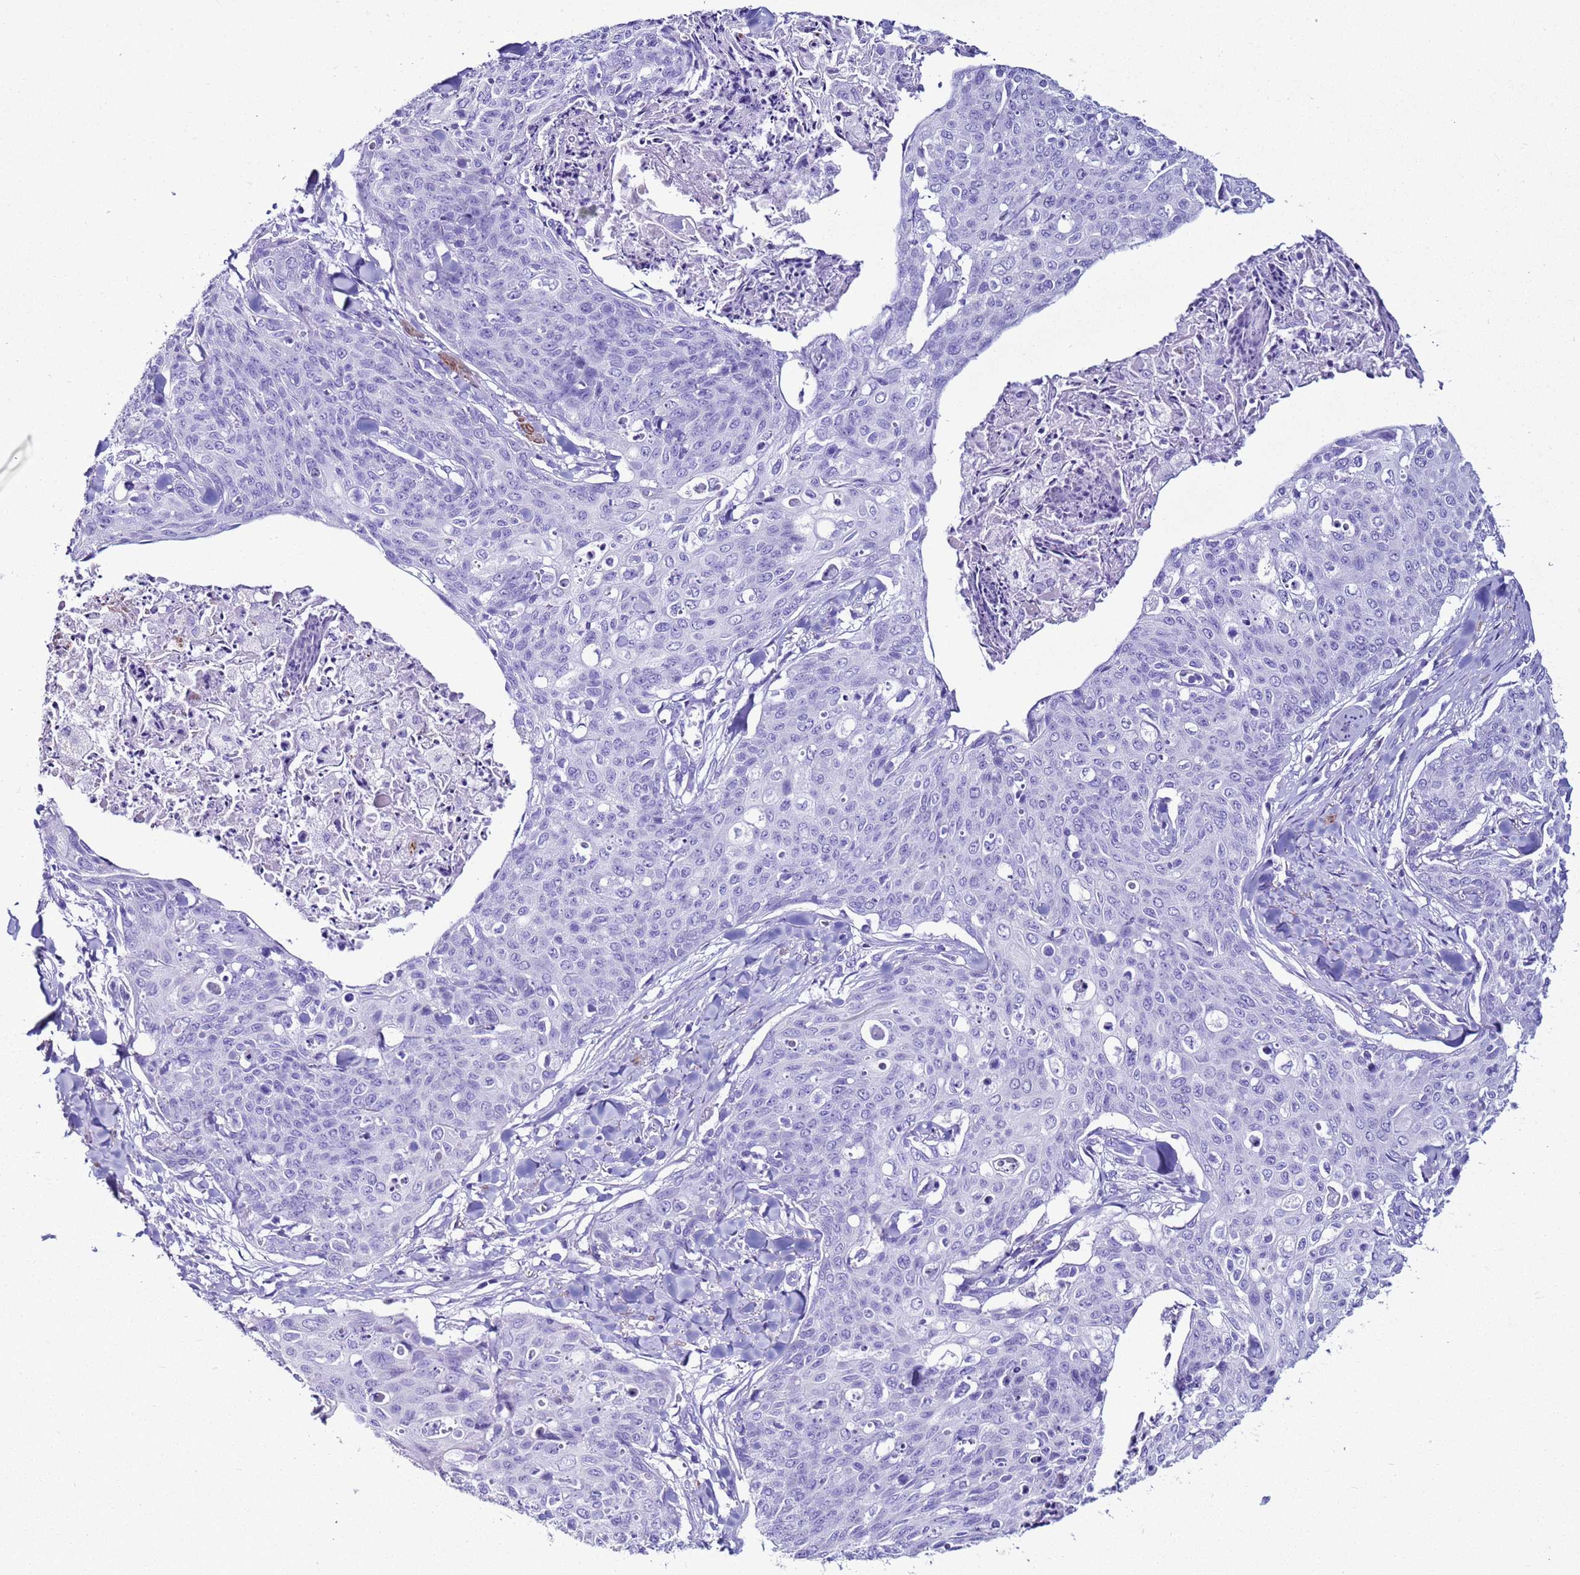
{"staining": {"intensity": "negative", "quantity": "none", "location": "none"}, "tissue": "skin cancer", "cell_type": "Tumor cells", "image_type": "cancer", "snomed": [{"axis": "morphology", "description": "Squamous cell carcinoma, NOS"}, {"axis": "topography", "description": "Skin"}, {"axis": "topography", "description": "Vulva"}], "caption": "High magnification brightfield microscopy of skin cancer stained with DAB (brown) and counterstained with hematoxylin (blue): tumor cells show no significant expression.", "gene": "LCMT1", "patient": {"sex": "female", "age": 85}}